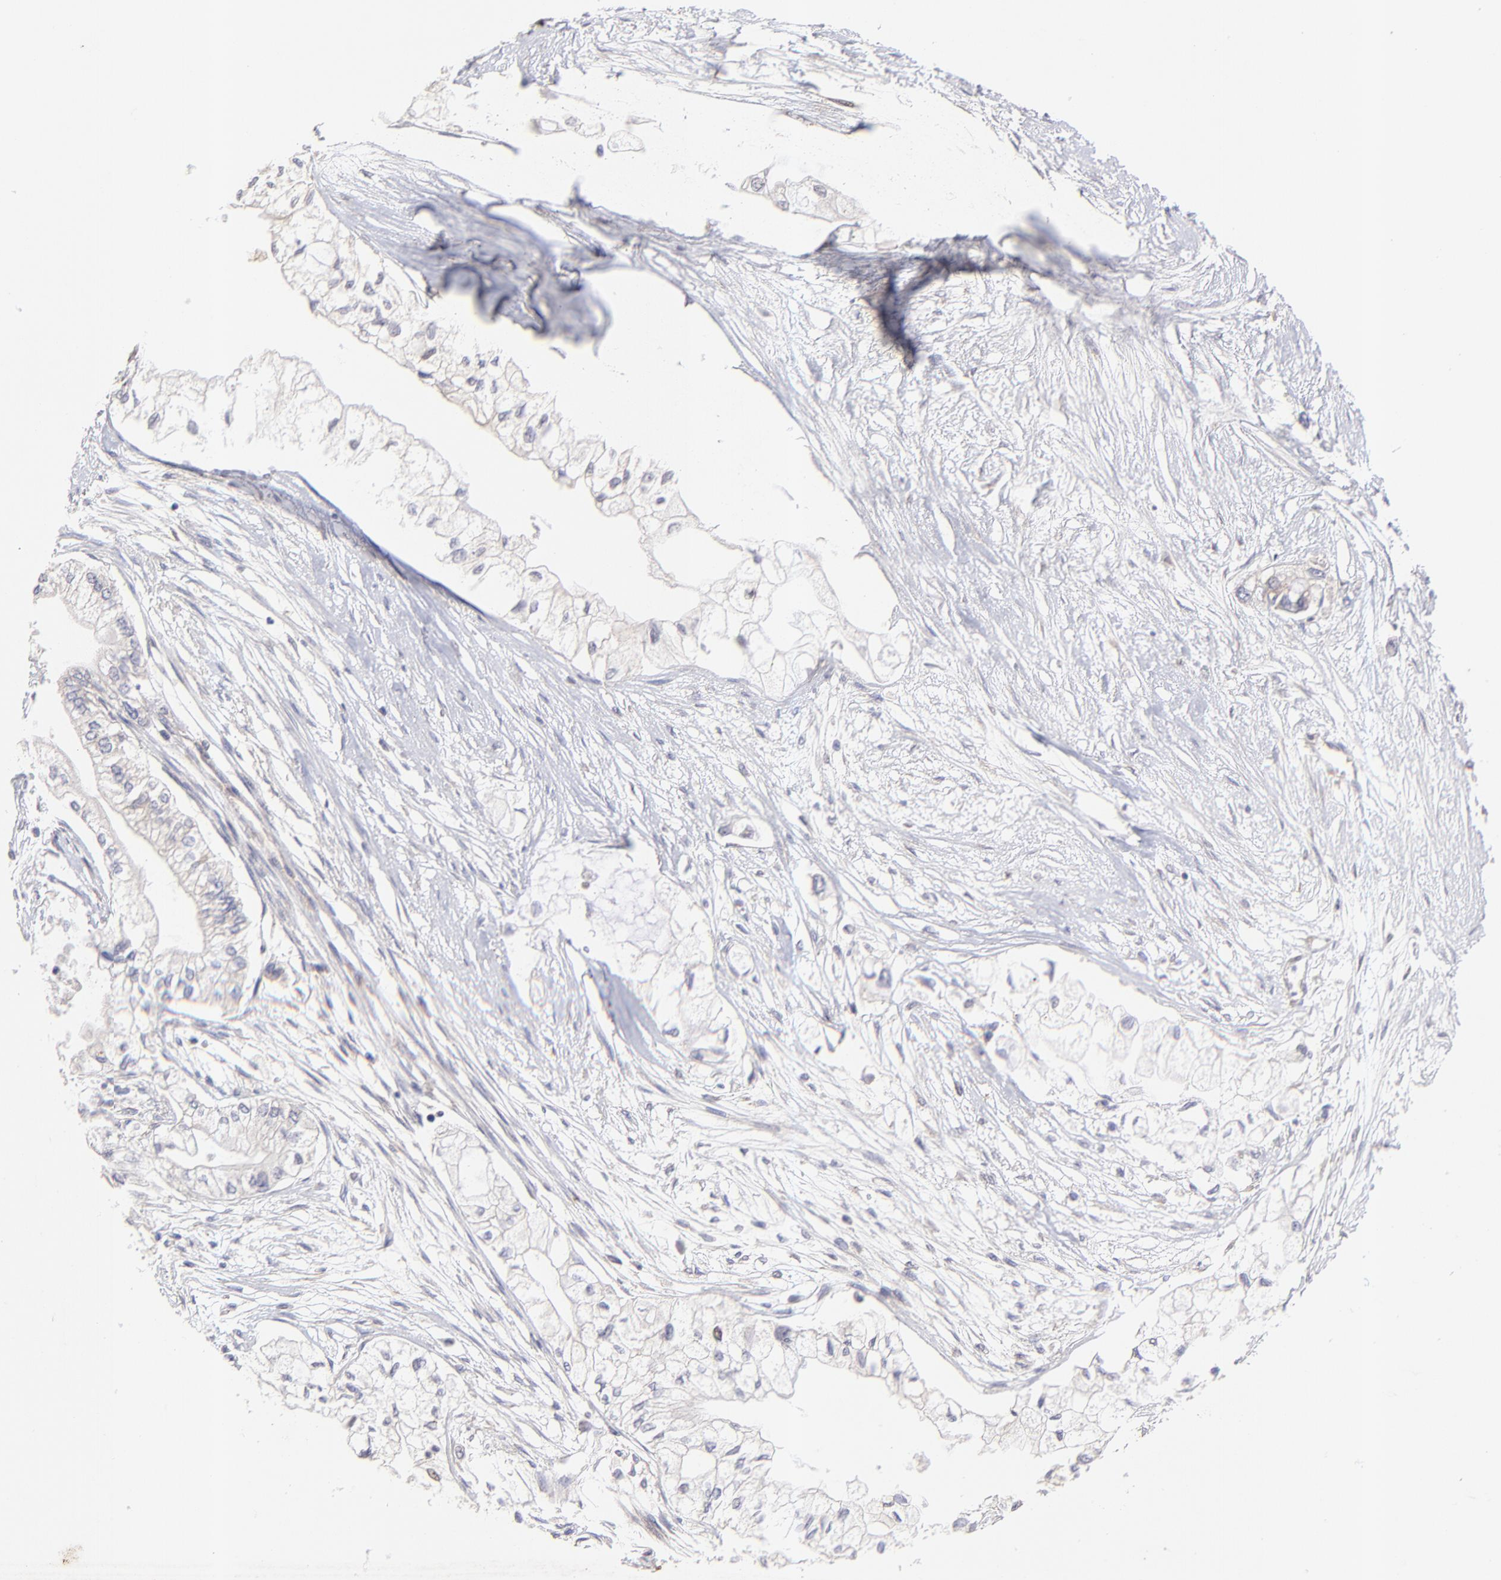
{"staining": {"intensity": "negative", "quantity": "none", "location": "none"}, "tissue": "pancreatic cancer", "cell_type": "Tumor cells", "image_type": "cancer", "snomed": [{"axis": "morphology", "description": "Adenocarcinoma, NOS"}, {"axis": "topography", "description": "Pancreas"}], "caption": "Tumor cells are negative for brown protein staining in pancreatic cancer (adenocarcinoma). (Stains: DAB immunohistochemistry (IHC) with hematoxylin counter stain, Microscopy: brightfield microscopy at high magnification).", "gene": "TNRC6B", "patient": {"sex": "male", "age": 79}}